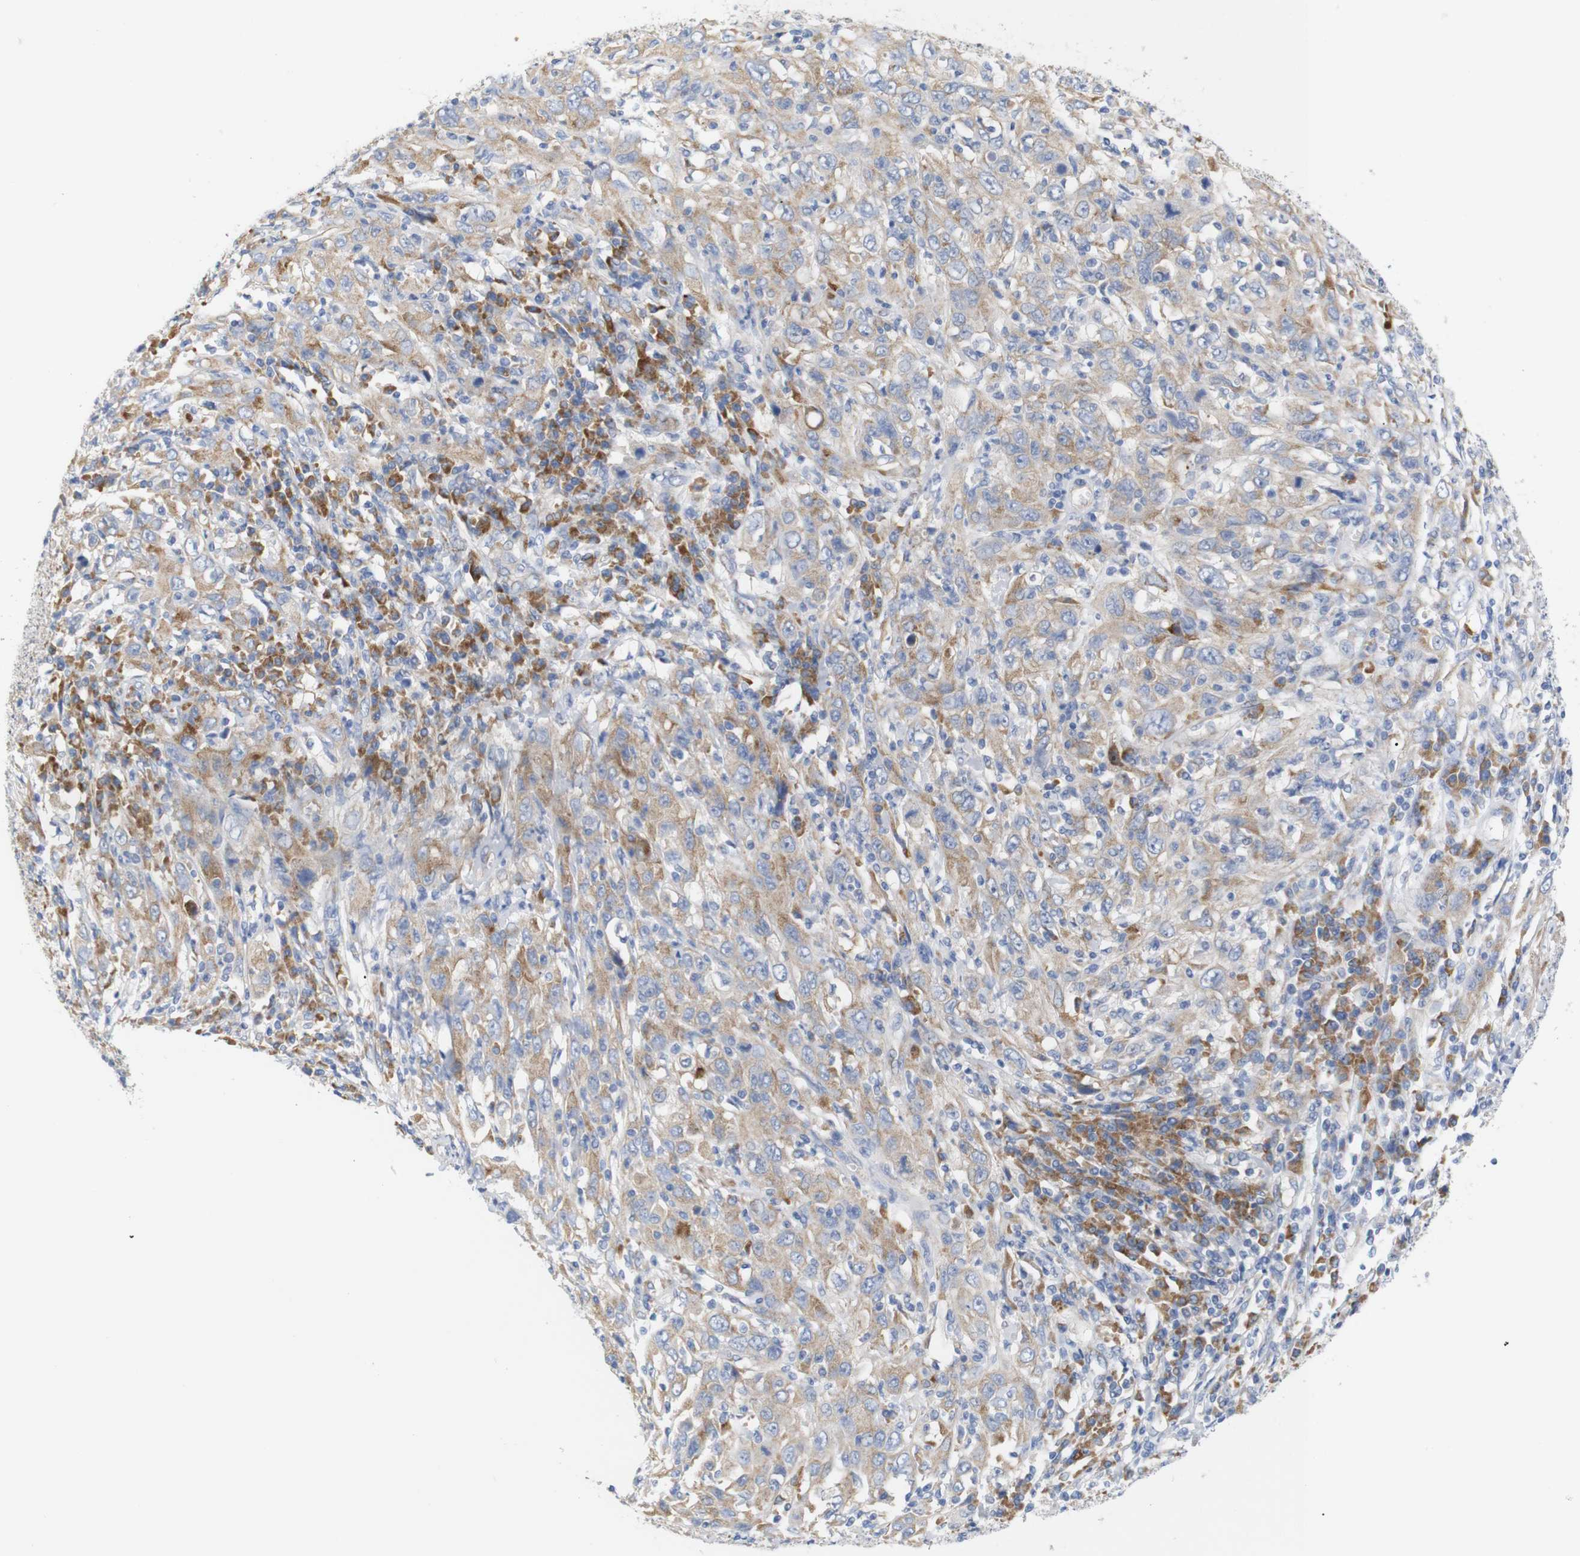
{"staining": {"intensity": "moderate", "quantity": ">75%", "location": "cytoplasmic/membranous"}, "tissue": "cervical cancer", "cell_type": "Tumor cells", "image_type": "cancer", "snomed": [{"axis": "morphology", "description": "Squamous cell carcinoma, NOS"}, {"axis": "topography", "description": "Cervix"}], "caption": "High-power microscopy captured an IHC image of cervical cancer (squamous cell carcinoma), revealing moderate cytoplasmic/membranous expression in approximately >75% of tumor cells. (DAB (3,3'-diaminobenzidine) IHC, brown staining for protein, blue staining for nuclei).", "gene": "TRIM5", "patient": {"sex": "female", "age": 46}}